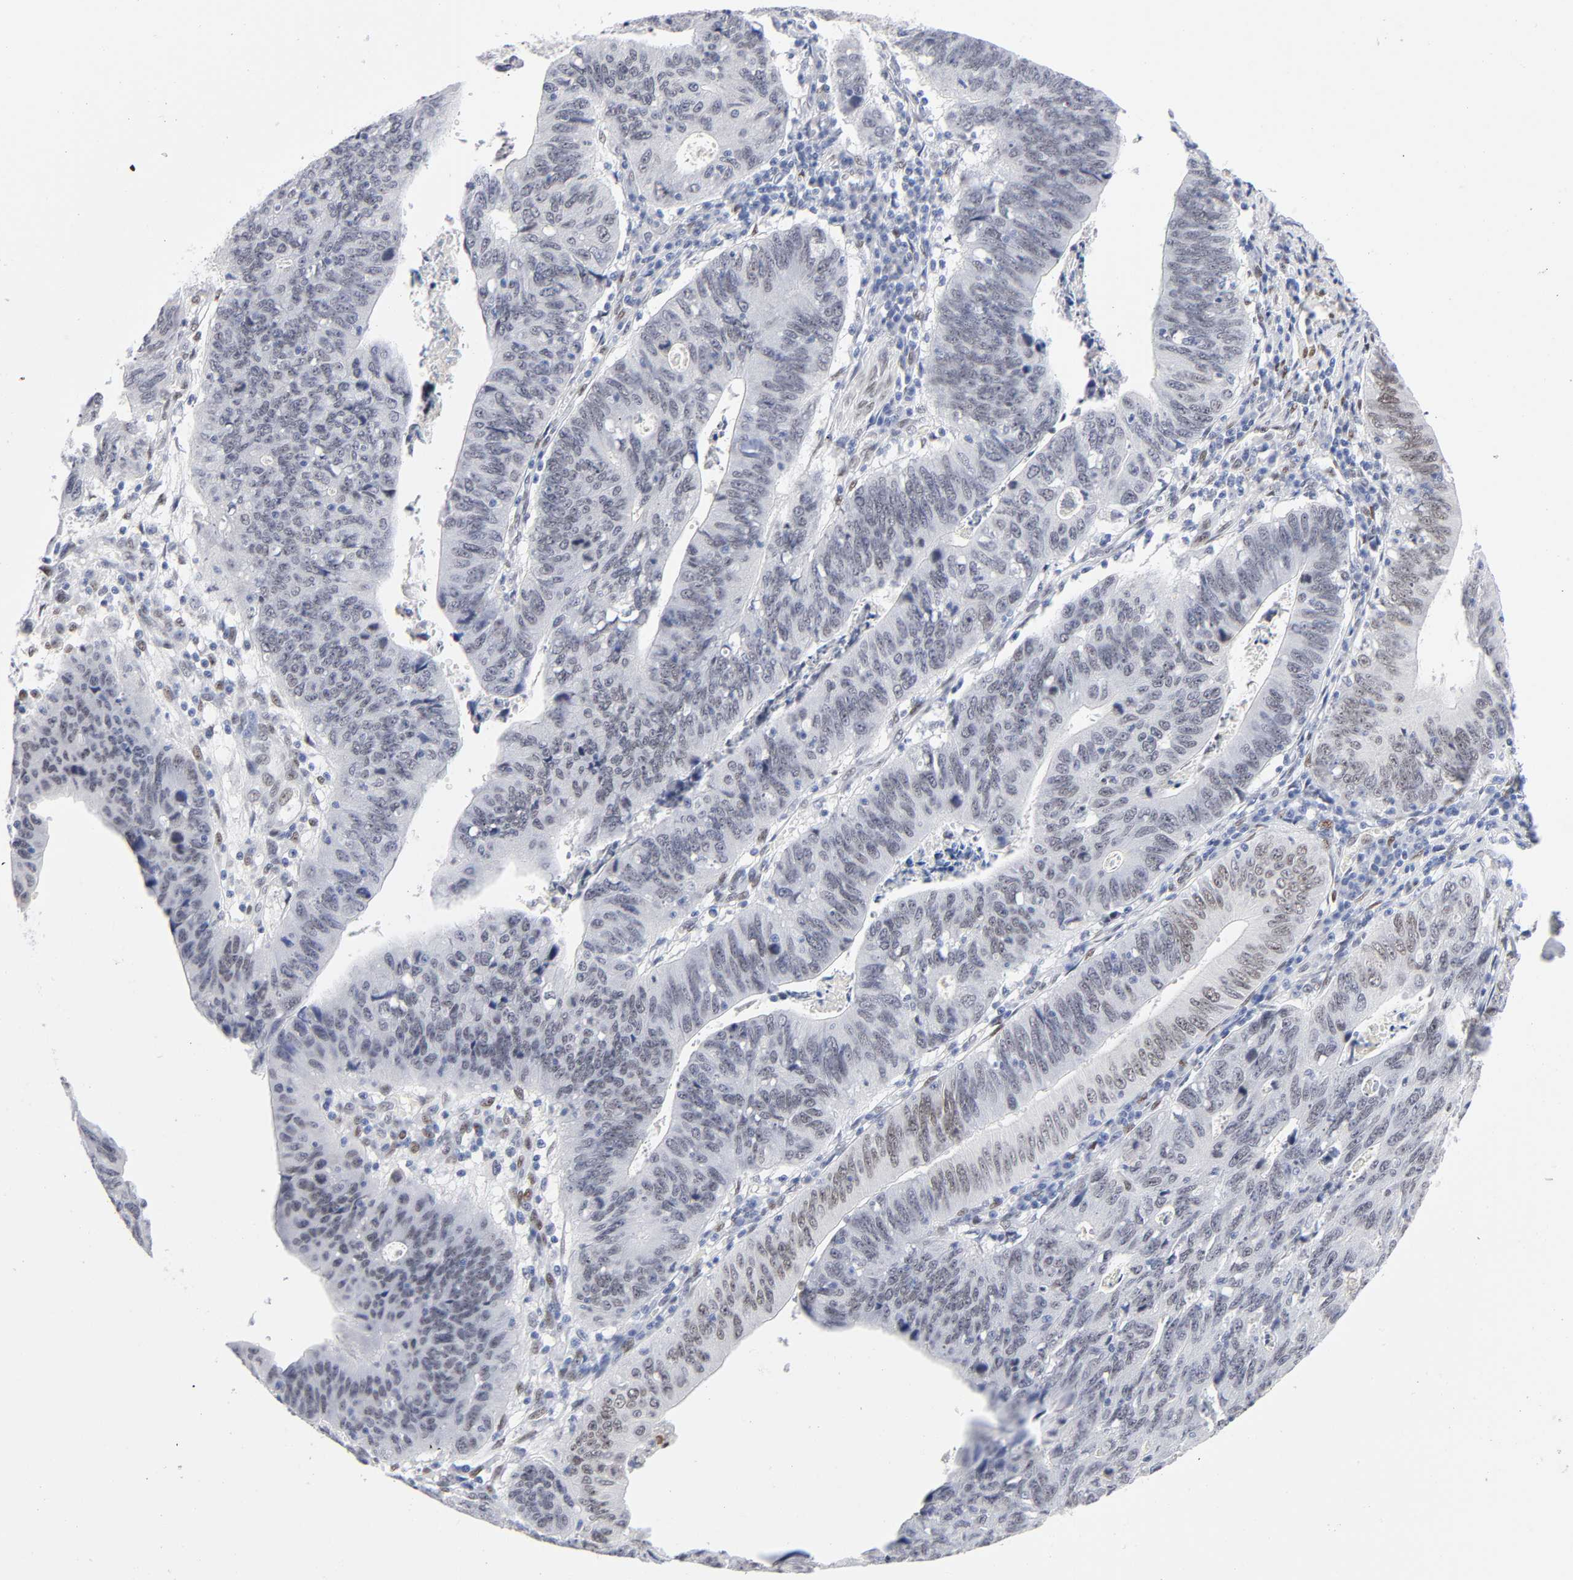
{"staining": {"intensity": "weak", "quantity": "25%-75%", "location": "nuclear"}, "tissue": "stomach cancer", "cell_type": "Tumor cells", "image_type": "cancer", "snomed": [{"axis": "morphology", "description": "Adenocarcinoma, NOS"}, {"axis": "topography", "description": "Stomach"}], "caption": "Protein expression analysis of stomach cancer (adenocarcinoma) exhibits weak nuclear staining in approximately 25%-75% of tumor cells.", "gene": "NFIC", "patient": {"sex": "male", "age": 59}}